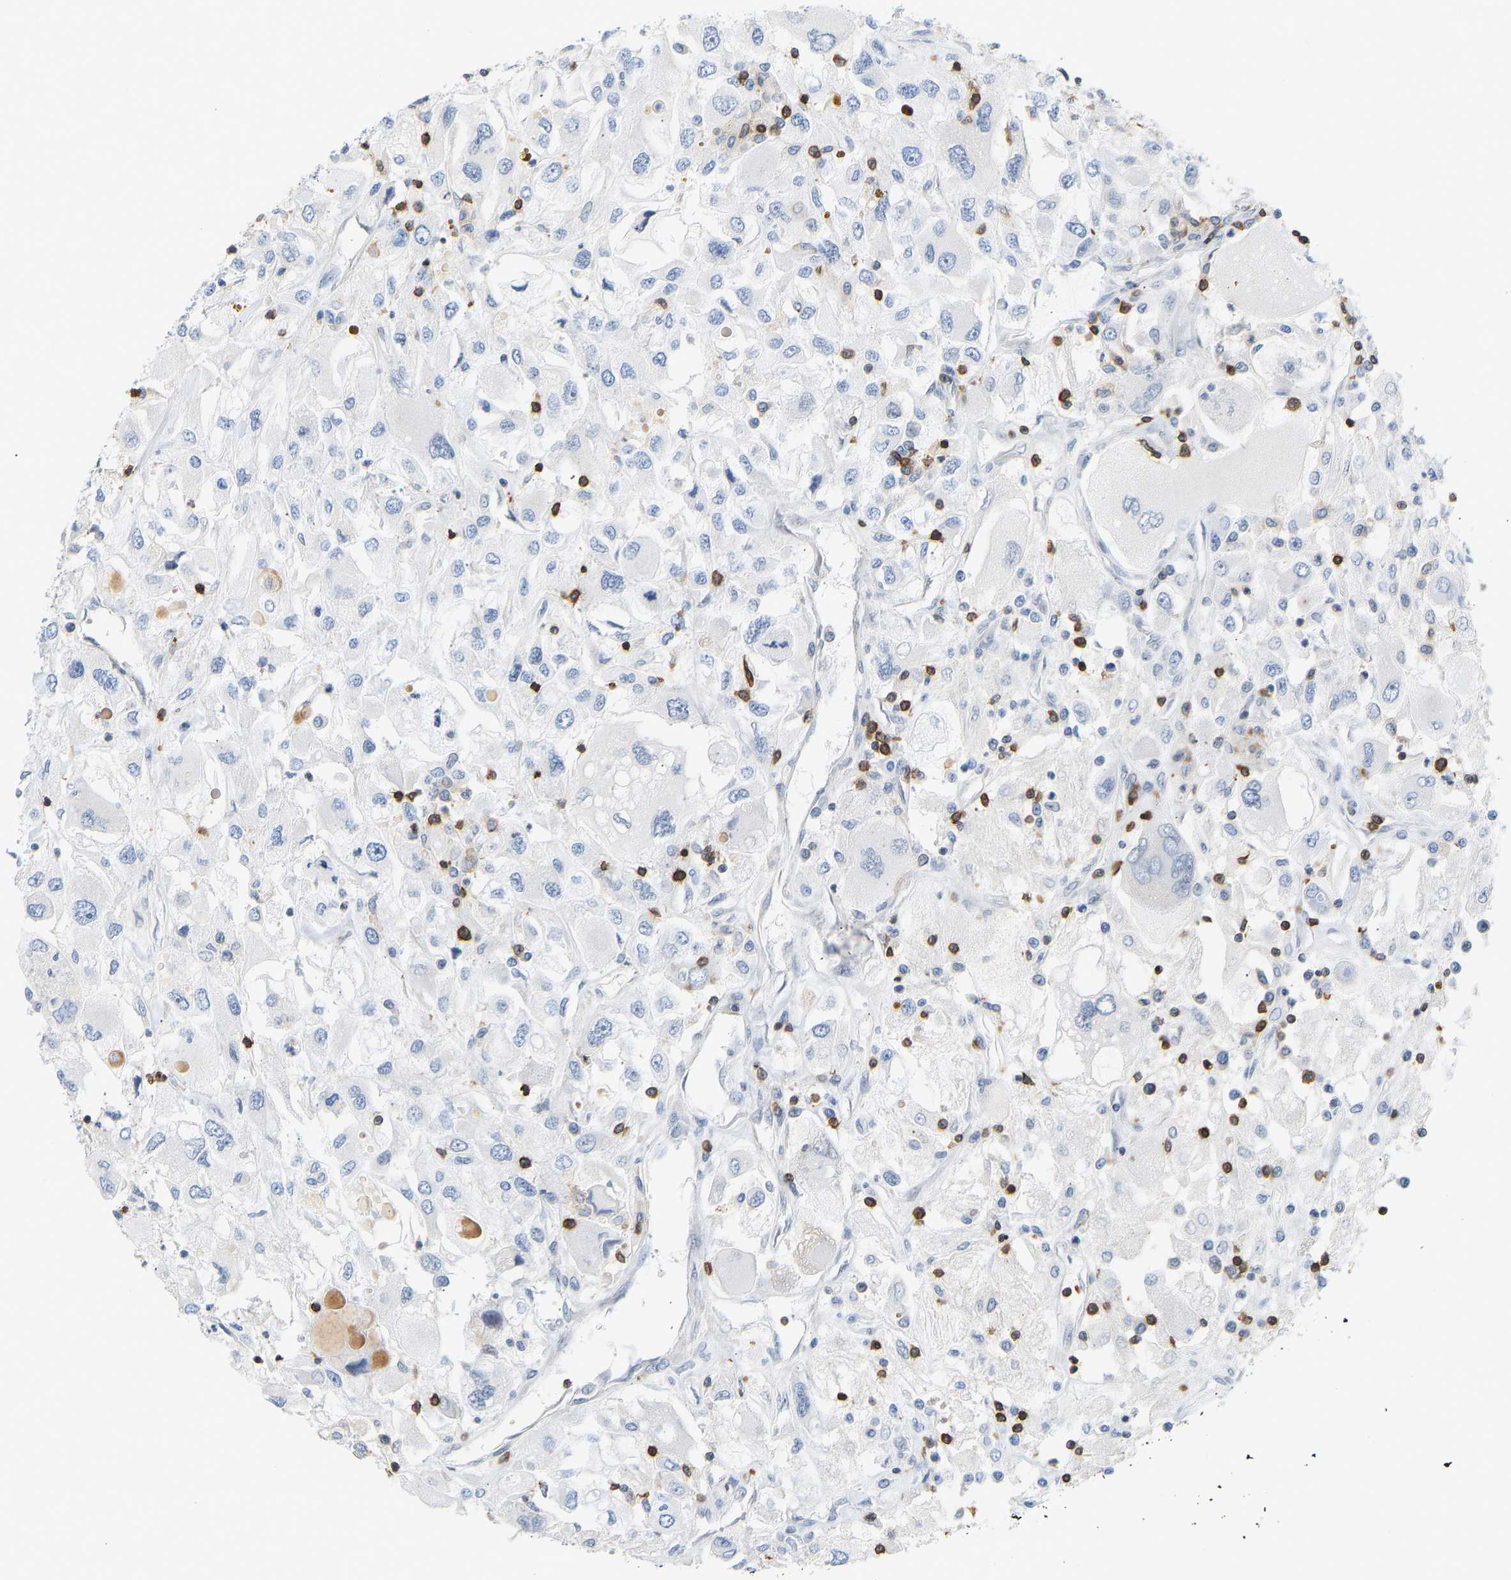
{"staining": {"intensity": "negative", "quantity": "none", "location": "none"}, "tissue": "renal cancer", "cell_type": "Tumor cells", "image_type": "cancer", "snomed": [{"axis": "morphology", "description": "Adenocarcinoma, NOS"}, {"axis": "topography", "description": "Kidney"}], "caption": "This image is of renal adenocarcinoma stained with IHC to label a protein in brown with the nuclei are counter-stained blue. There is no staining in tumor cells. (DAB (3,3'-diaminobenzidine) IHC visualized using brightfield microscopy, high magnification).", "gene": "EVL", "patient": {"sex": "female", "age": 52}}